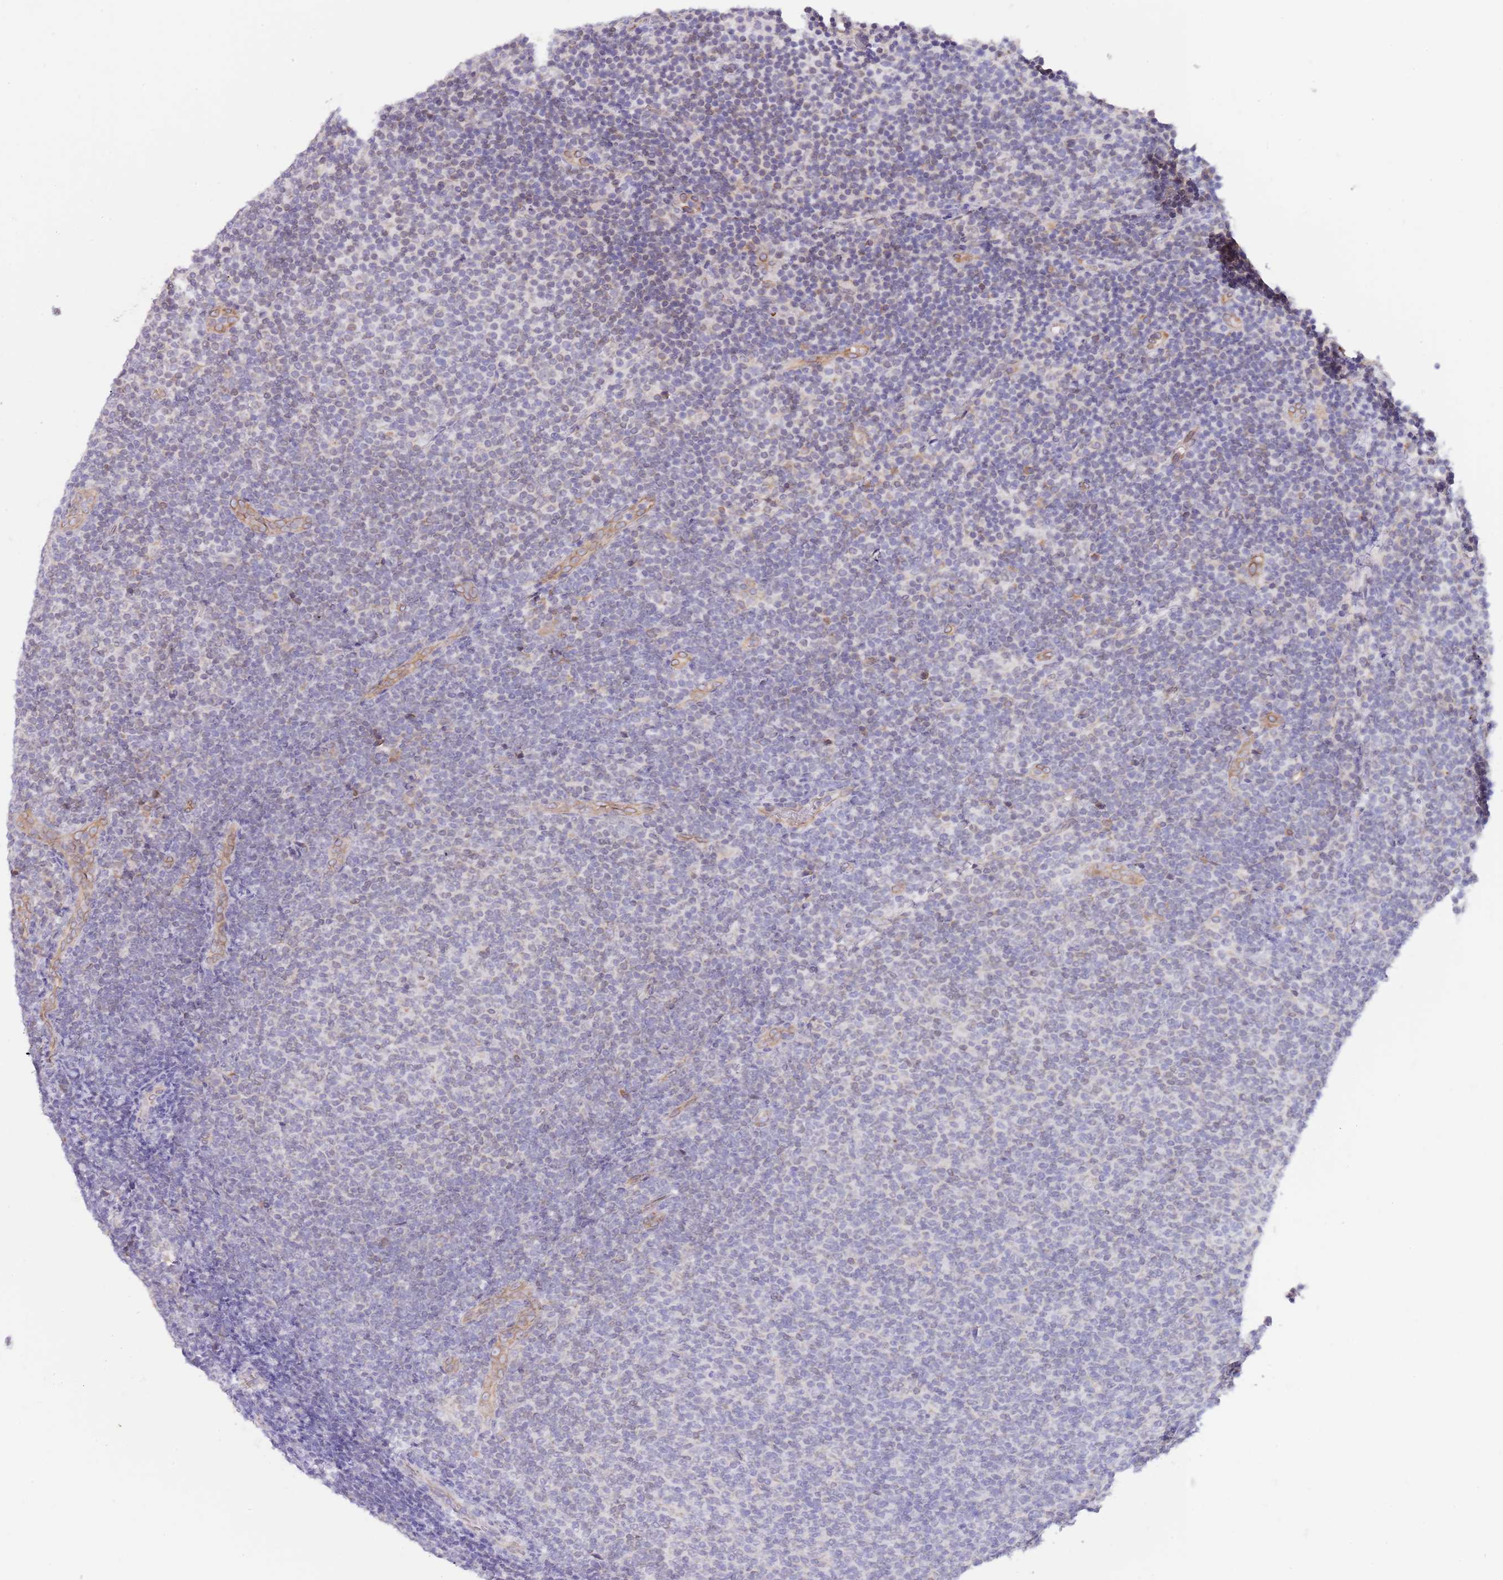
{"staining": {"intensity": "negative", "quantity": "none", "location": "none"}, "tissue": "lymphoma", "cell_type": "Tumor cells", "image_type": "cancer", "snomed": [{"axis": "morphology", "description": "Malignant lymphoma, non-Hodgkin's type, Low grade"}, {"axis": "topography", "description": "Lymph node"}], "caption": "Malignant lymphoma, non-Hodgkin's type (low-grade) stained for a protein using immunohistochemistry reveals no expression tumor cells.", "gene": "EBPL", "patient": {"sex": "male", "age": 66}}